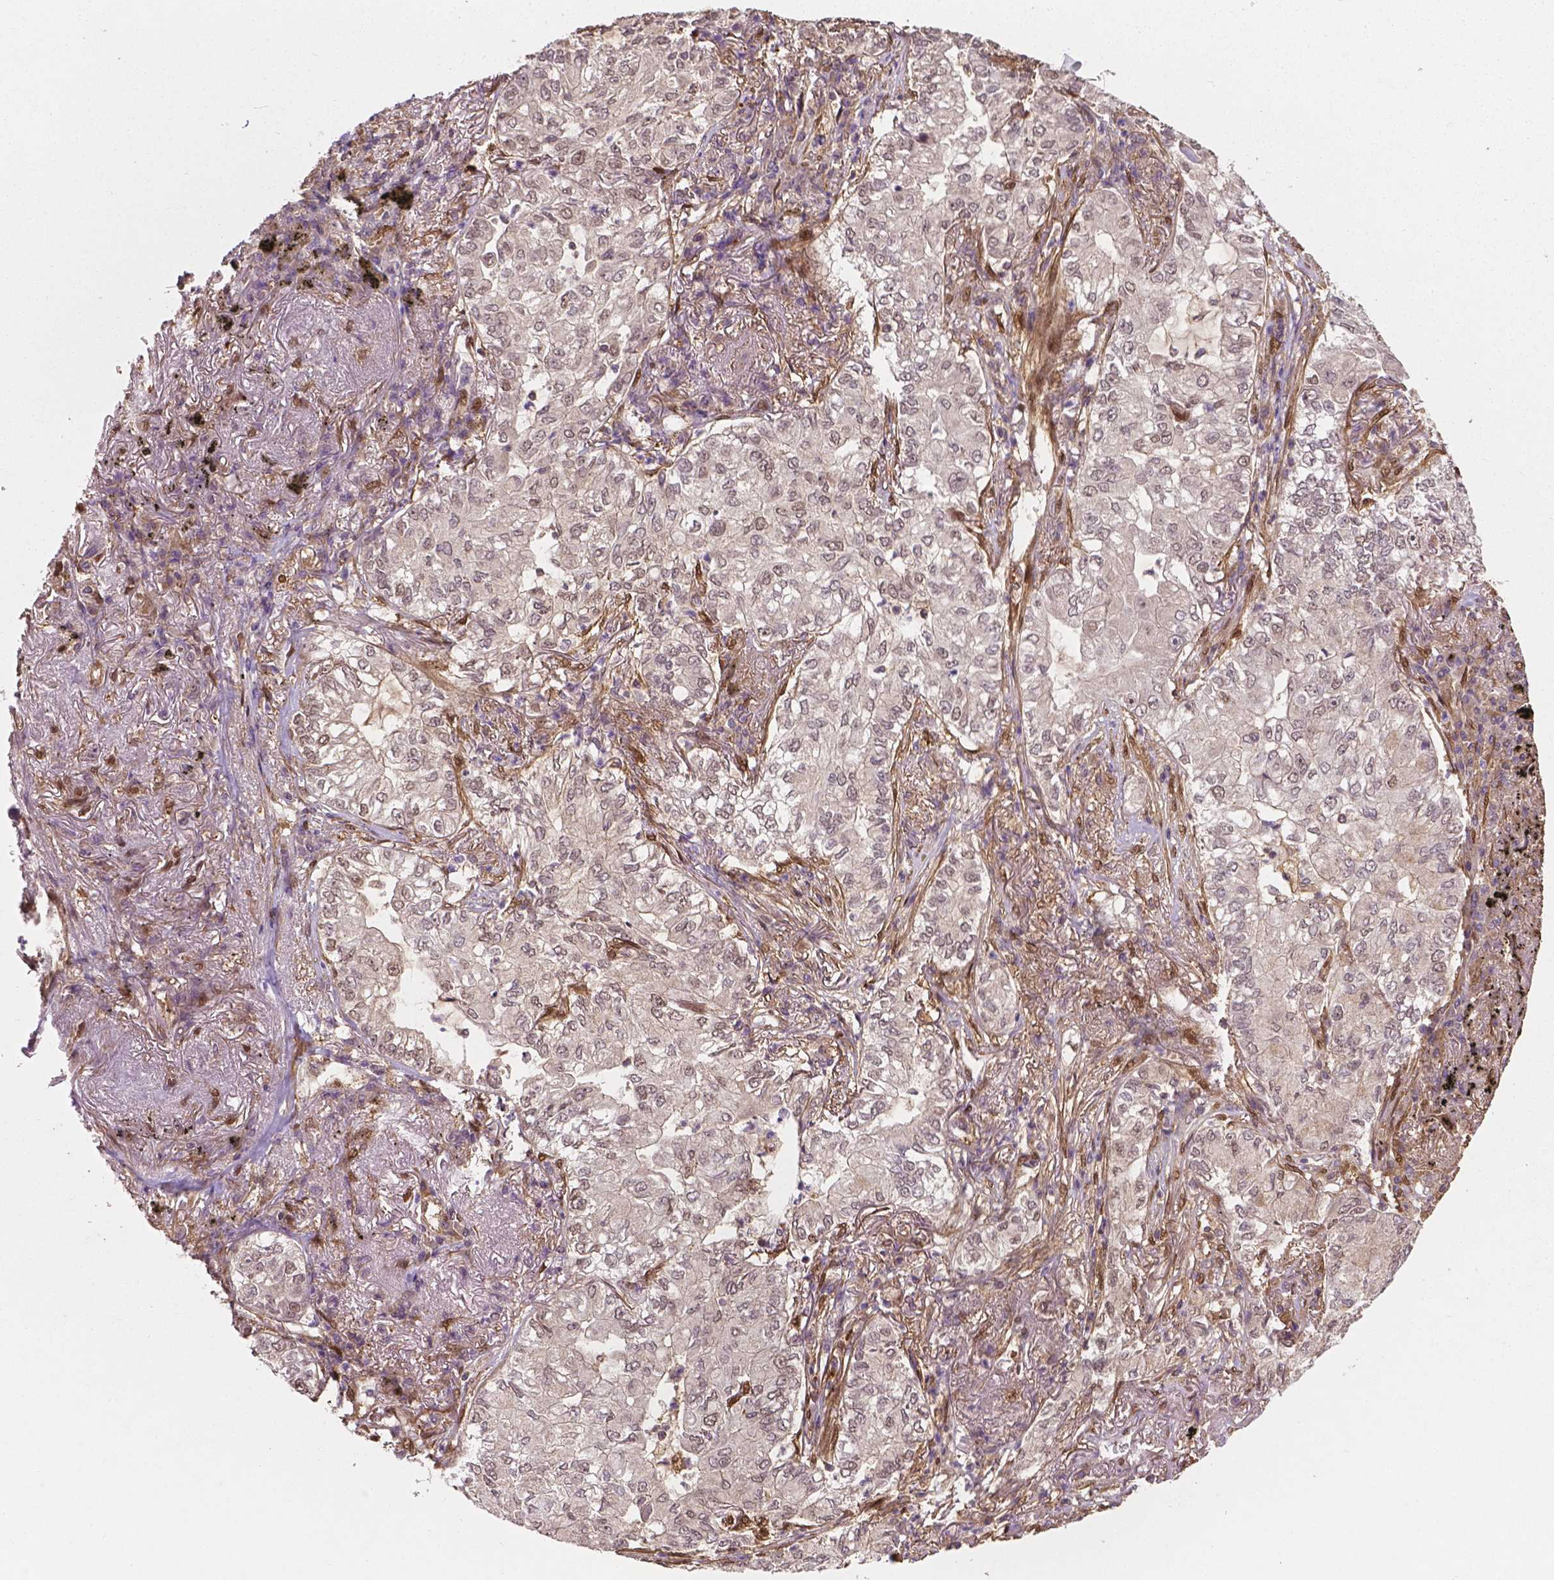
{"staining": {"intensity": "negative", "quantity": "none", "location": "none"}, "tissue": "lung cancer", "cell_type": "Tumor cells", "image_type": "cancer", "snomed": [{"axis": "morphology", "description": "Adenocarcinoma, NOS"}, {"axis": "topography", "description": "Lung"}], "caption": "DAB (3,3'-diaminobenzidine) immunohistochemical staining of lung cancer (adenocarcinoma) reveals no significant positivity in tumor cells. The staining is performed using DAB (3,3'-diaminobenzidine) brown chromogen with nuclei counter-stained in using hematoxylin.", "gene": "YAP1", "patient": {"sex": "female", "age": 73}}